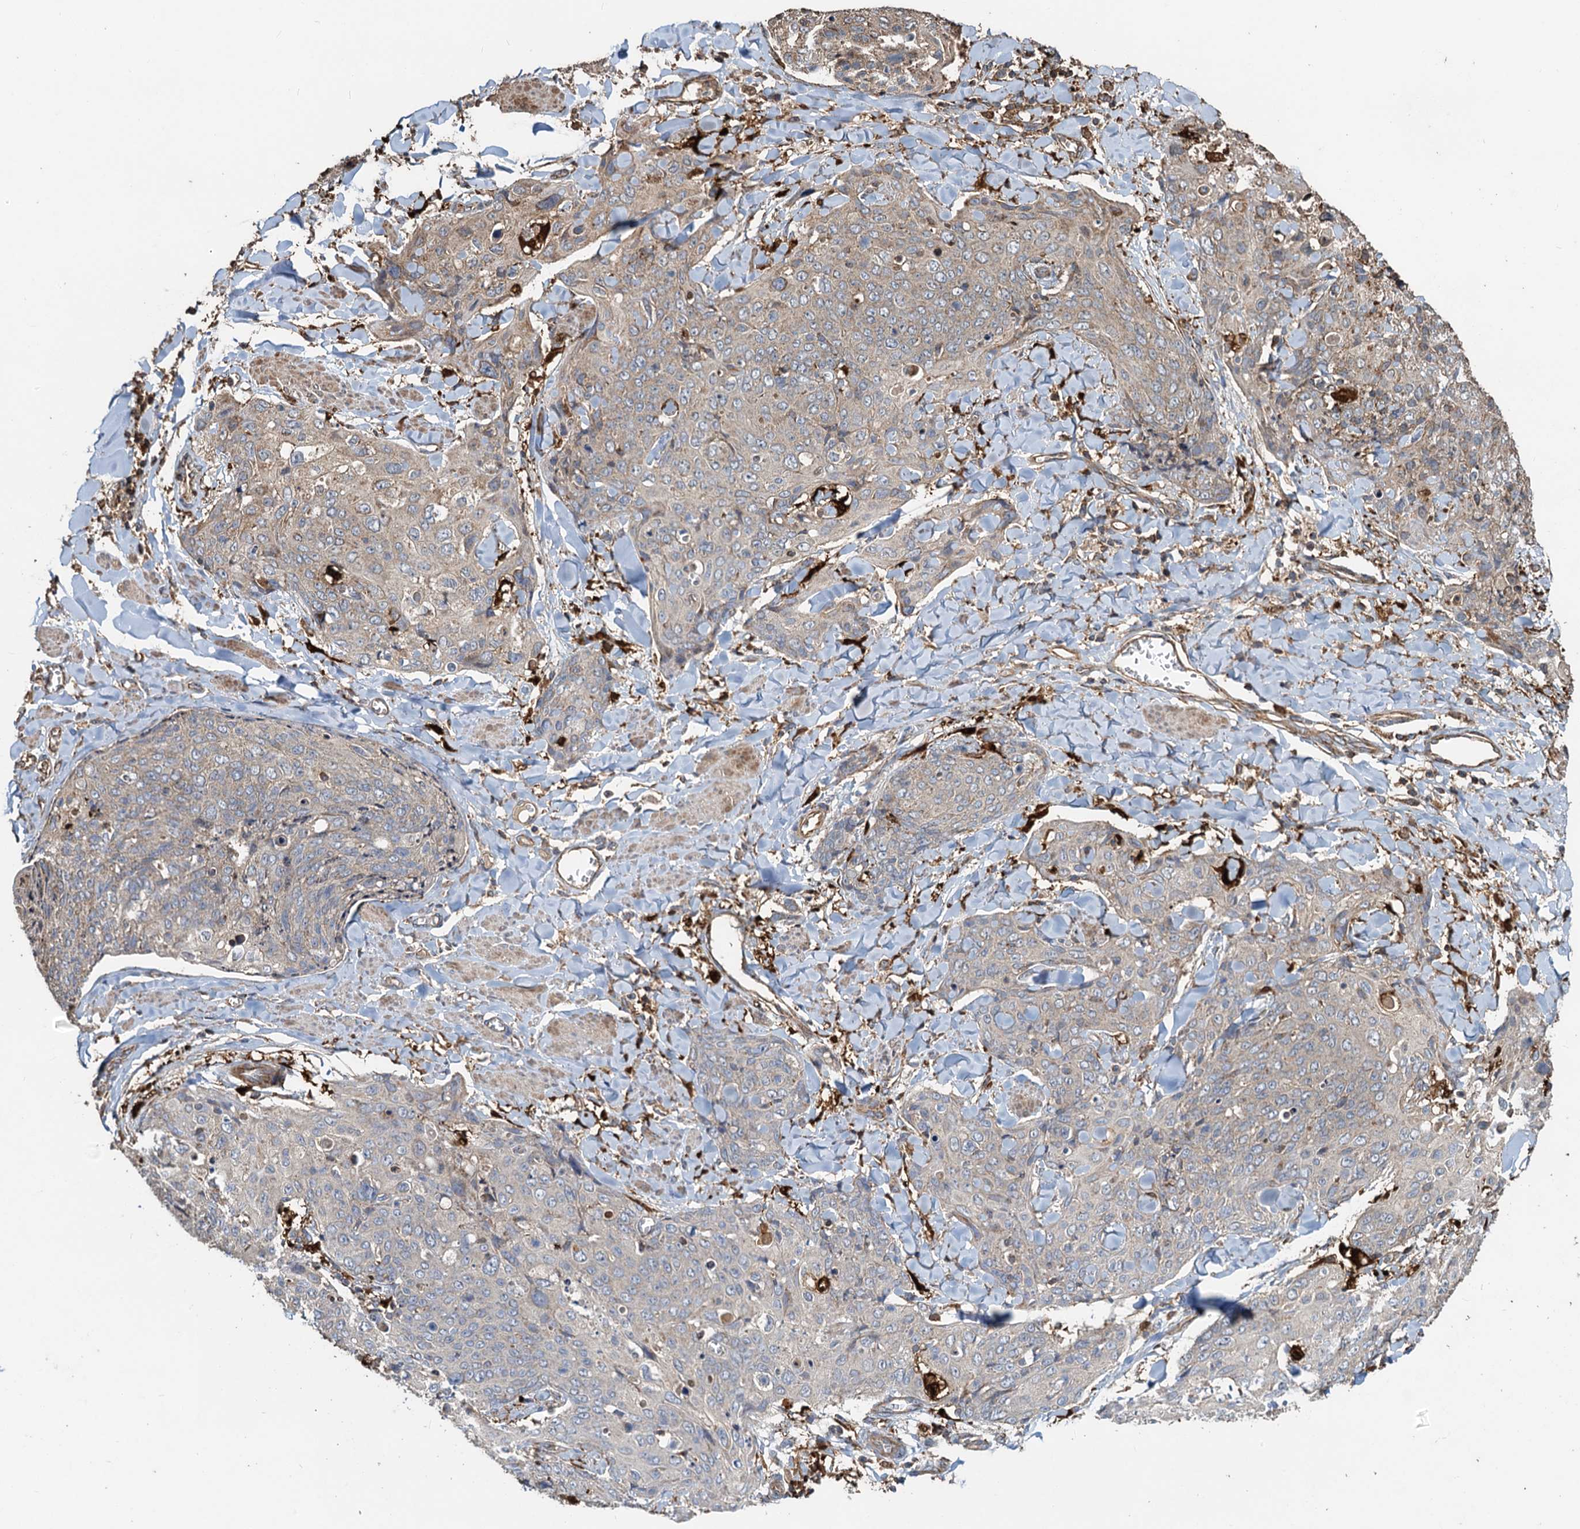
{"staining": {"intensity": "weak", "quantity": "<25%", "location": "cytoplasmic/membranous"}, "tissue": "skin cancer", "cell_type": "Tumor cells", "image_type": "cancer", "snomed": [{"axis": "morphology", "description": "Squamous cell carcinoma, NOS"}, {"axis": "topography", "description": "Skin"}, {"axis": "topography", "description": "Vulva"}], "caption": "Immunohistochemical staining of human skin cancer displays no significant staining in tumor cells.", "gene": "SDS", "patient": {"sex": "female", "age": 85}}